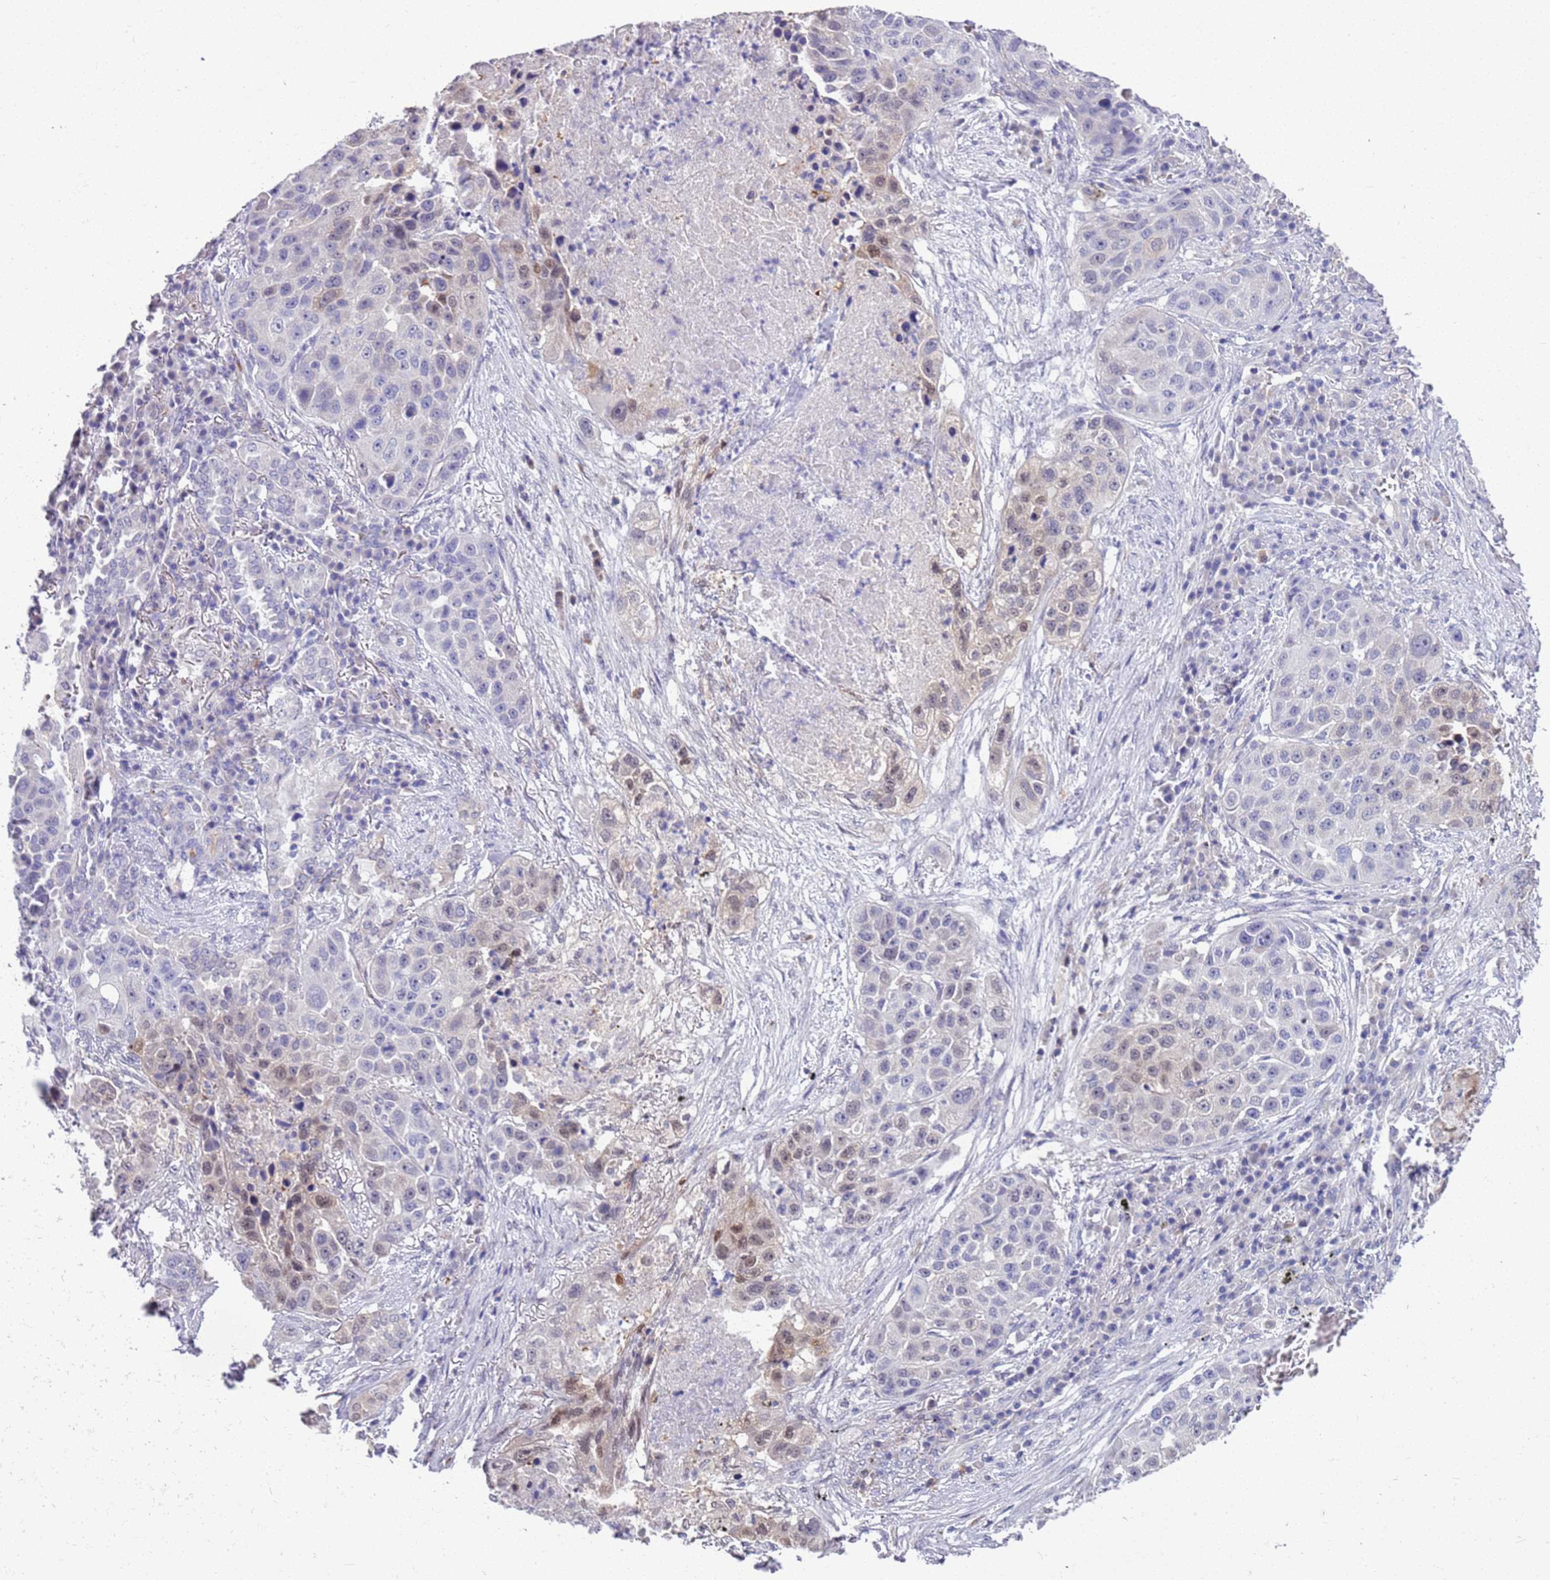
{"staining": {"intensity": "weak", "quantity": "<25%", "location": "nuclear"}, "tissue": "lung cancer", "cell_type": "Tumor cells", "image_type": "cancer", "snomed": [{"axis": "morphology", "description": "Squamous cell carcinoma, NOS"}, {"axis": "topography", "description": "Lung"}], "caption": "High power microscopy histopathology image of an IHC micrograph of squamous cell carcinoma (lung), revealing no significant positivity in tumor cells.", "gene": "BRMS1L", "patient": {"sex": "female", "age": 63}}